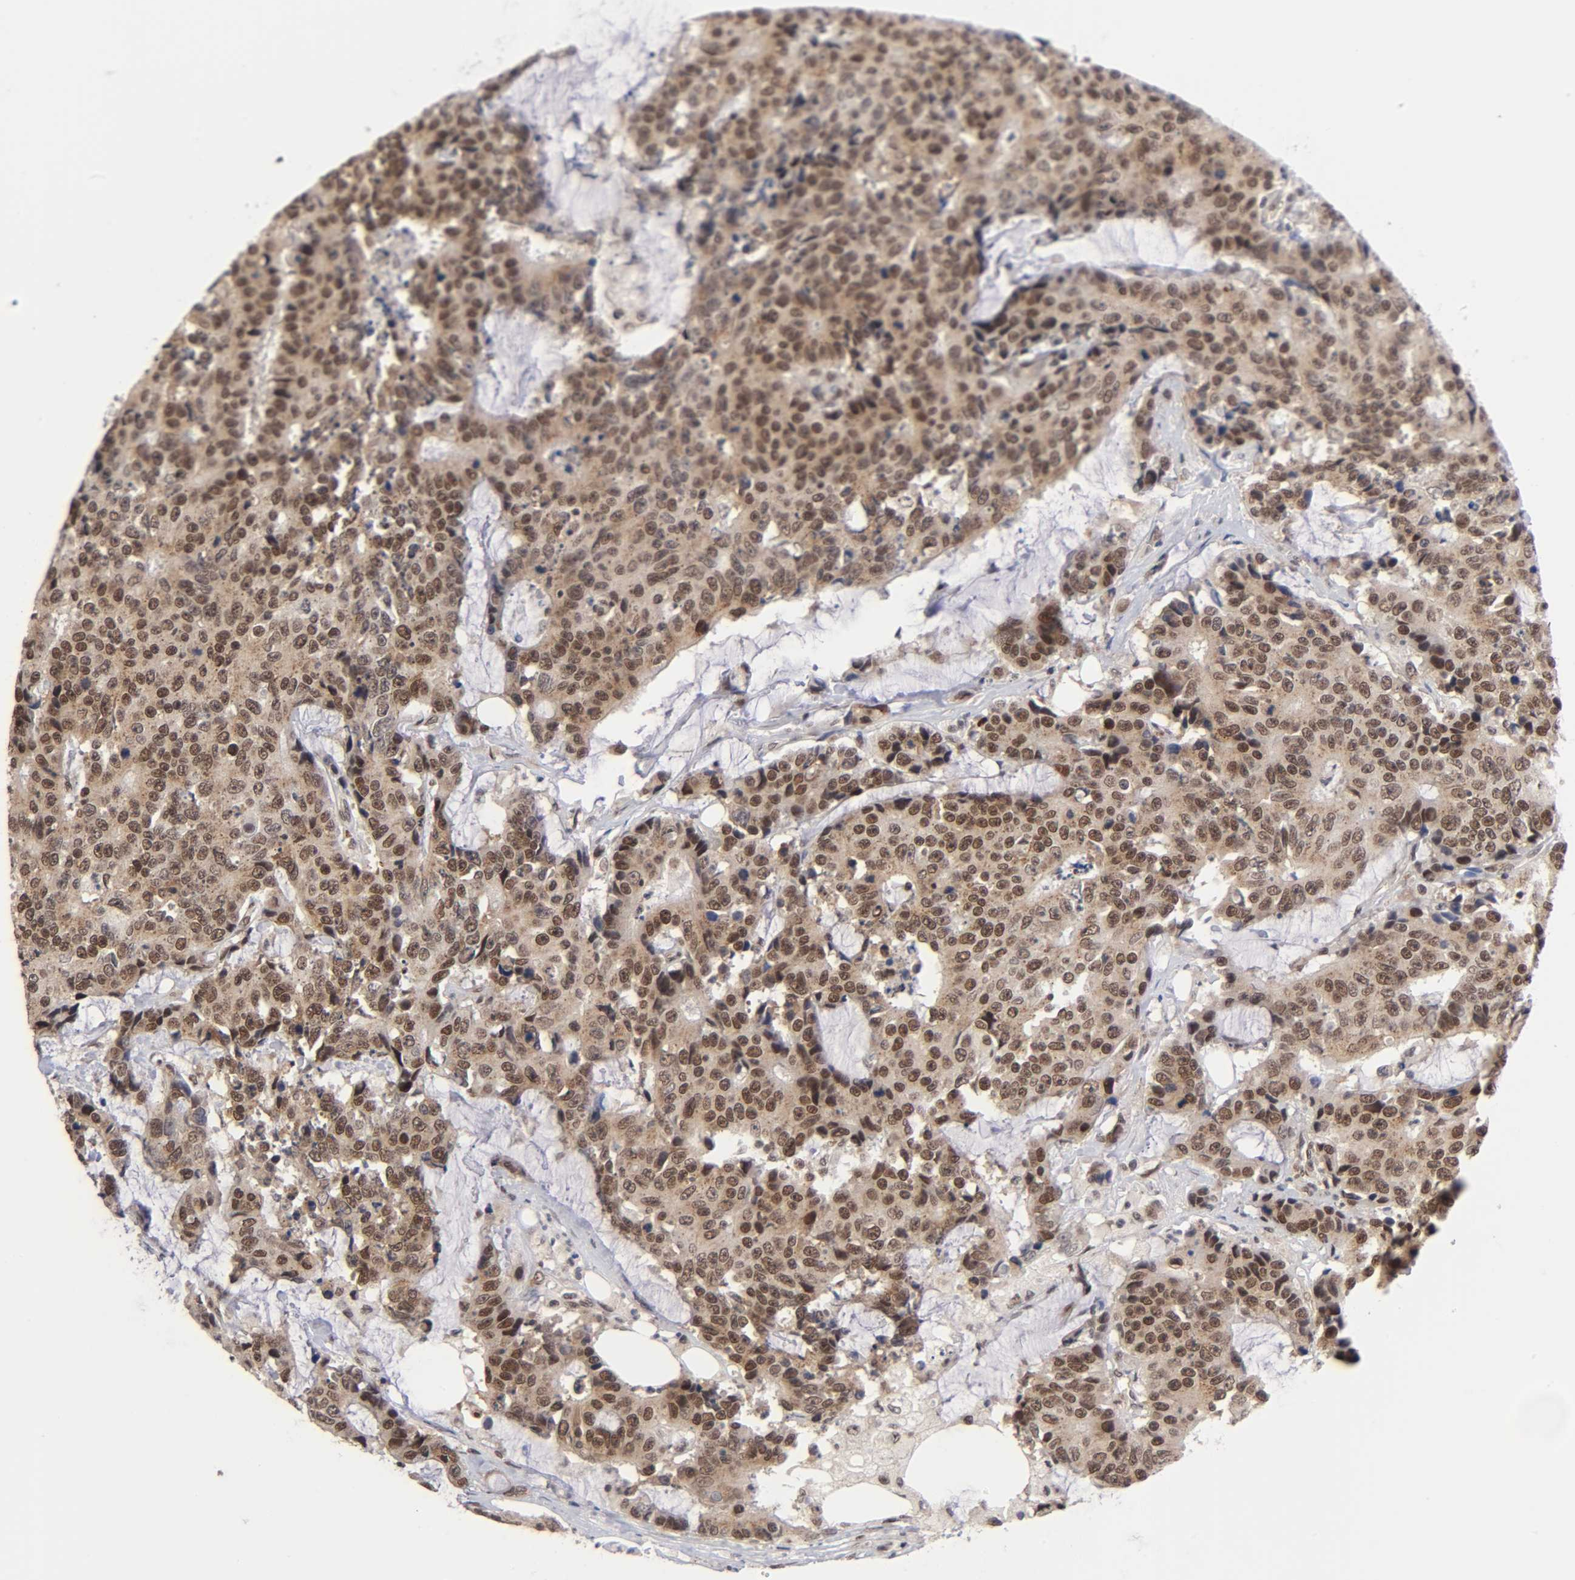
{"staining": {"intensity": "strong", "quantity": ">75%", "location": "cytoplasmic/membranous,nuclear"}, "tissue": "colorectal cancer", "cell_type": "Tumor cells", "image_type": "cancer", "snomed": [{"axis": "morphology", "description": "Adenocarcinoma, NOS"}, {"axis": "topography", "description": "Colon"}], "caption": "DAB (3,3'-diaminobenzidine) immunohistochemical staining of human colorectal cancer exhibits strong cytoplasmic/membranous and nuclear protein staining in about >75% of tumor cells.", "gene": "EP300", "patient": {"sex": "female", "age": 86}}